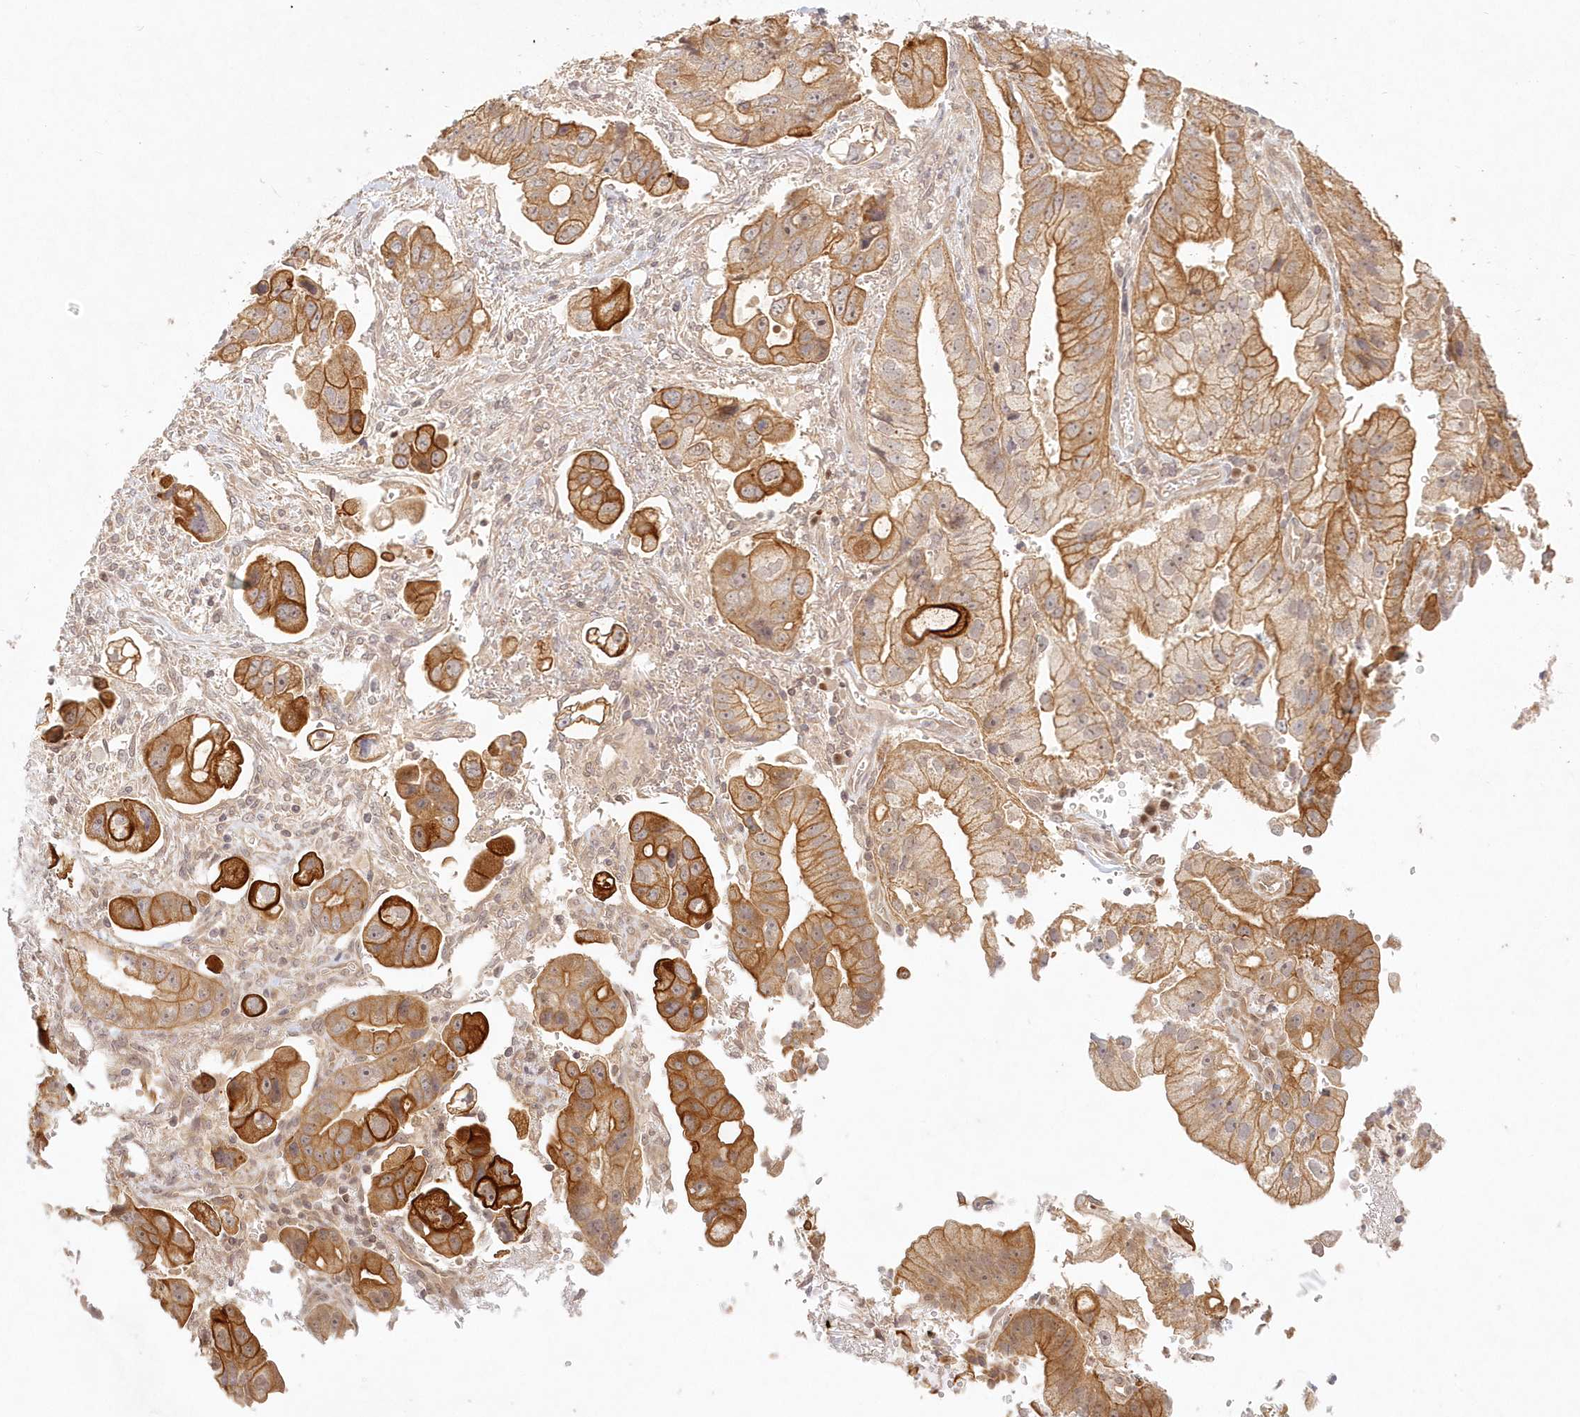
{"staining": {"intensity": "moderate", "quantity": ">75%", "location": "cytoplasmic/membranous"}, "tissue": "stomach cancer", "cell_type": "Tumor cells", "image_type": "cancer", "snomed": [{"axis": "morphology", "description": "Adenocarcinoma, NOS"}, {"axis": "topography", "description": "Stomach"}], "caption": "A brown stain labels moderate cytoplasmic/membranous staining of a protein in stomach adenocarcinoma tumor cells. (IHC, brightfield microscopy, high magnification).", "gene": "KIAA0232", "patient": {"sex": "male", "age": 62}}